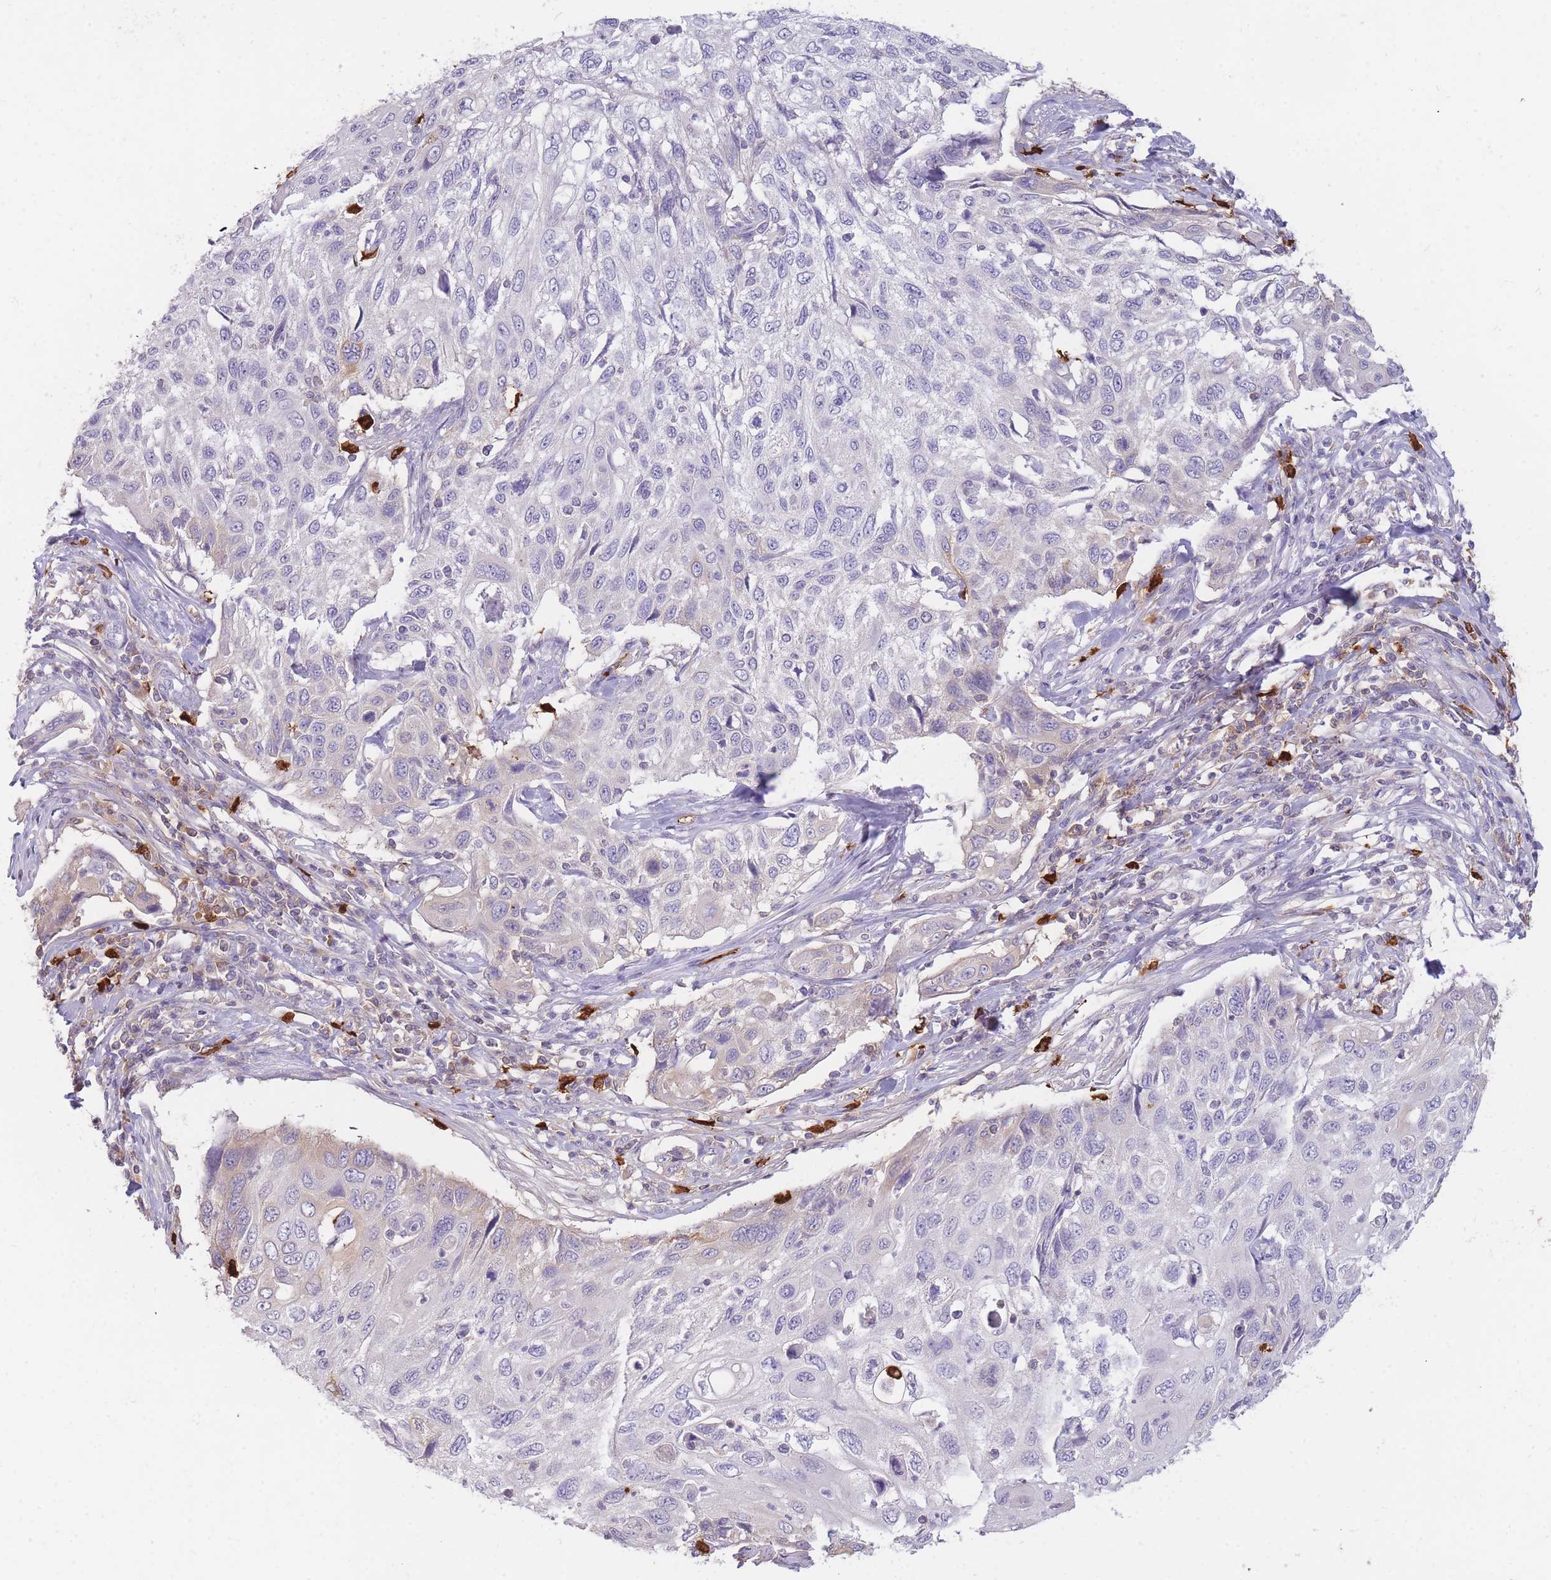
{"staining": {"intensity": "negative", "quantity": "none", "location": "none"}, "tissue": "cervical cancer", "cell_type": "Tumor cells", "image_type": "cancer", "snomed": [{"axis": "morphology", "description": "Squamous cell carcinoma, NOS"}, {"axis": "topography", "description": "Cervix"}], "caption": "Cervical squamous cell carcinoma was stained to show a protein in brown. There is no significant expression in tumor cells.", "gene": "TPSD1", "patient": {"sex": "female", "age": 70}}